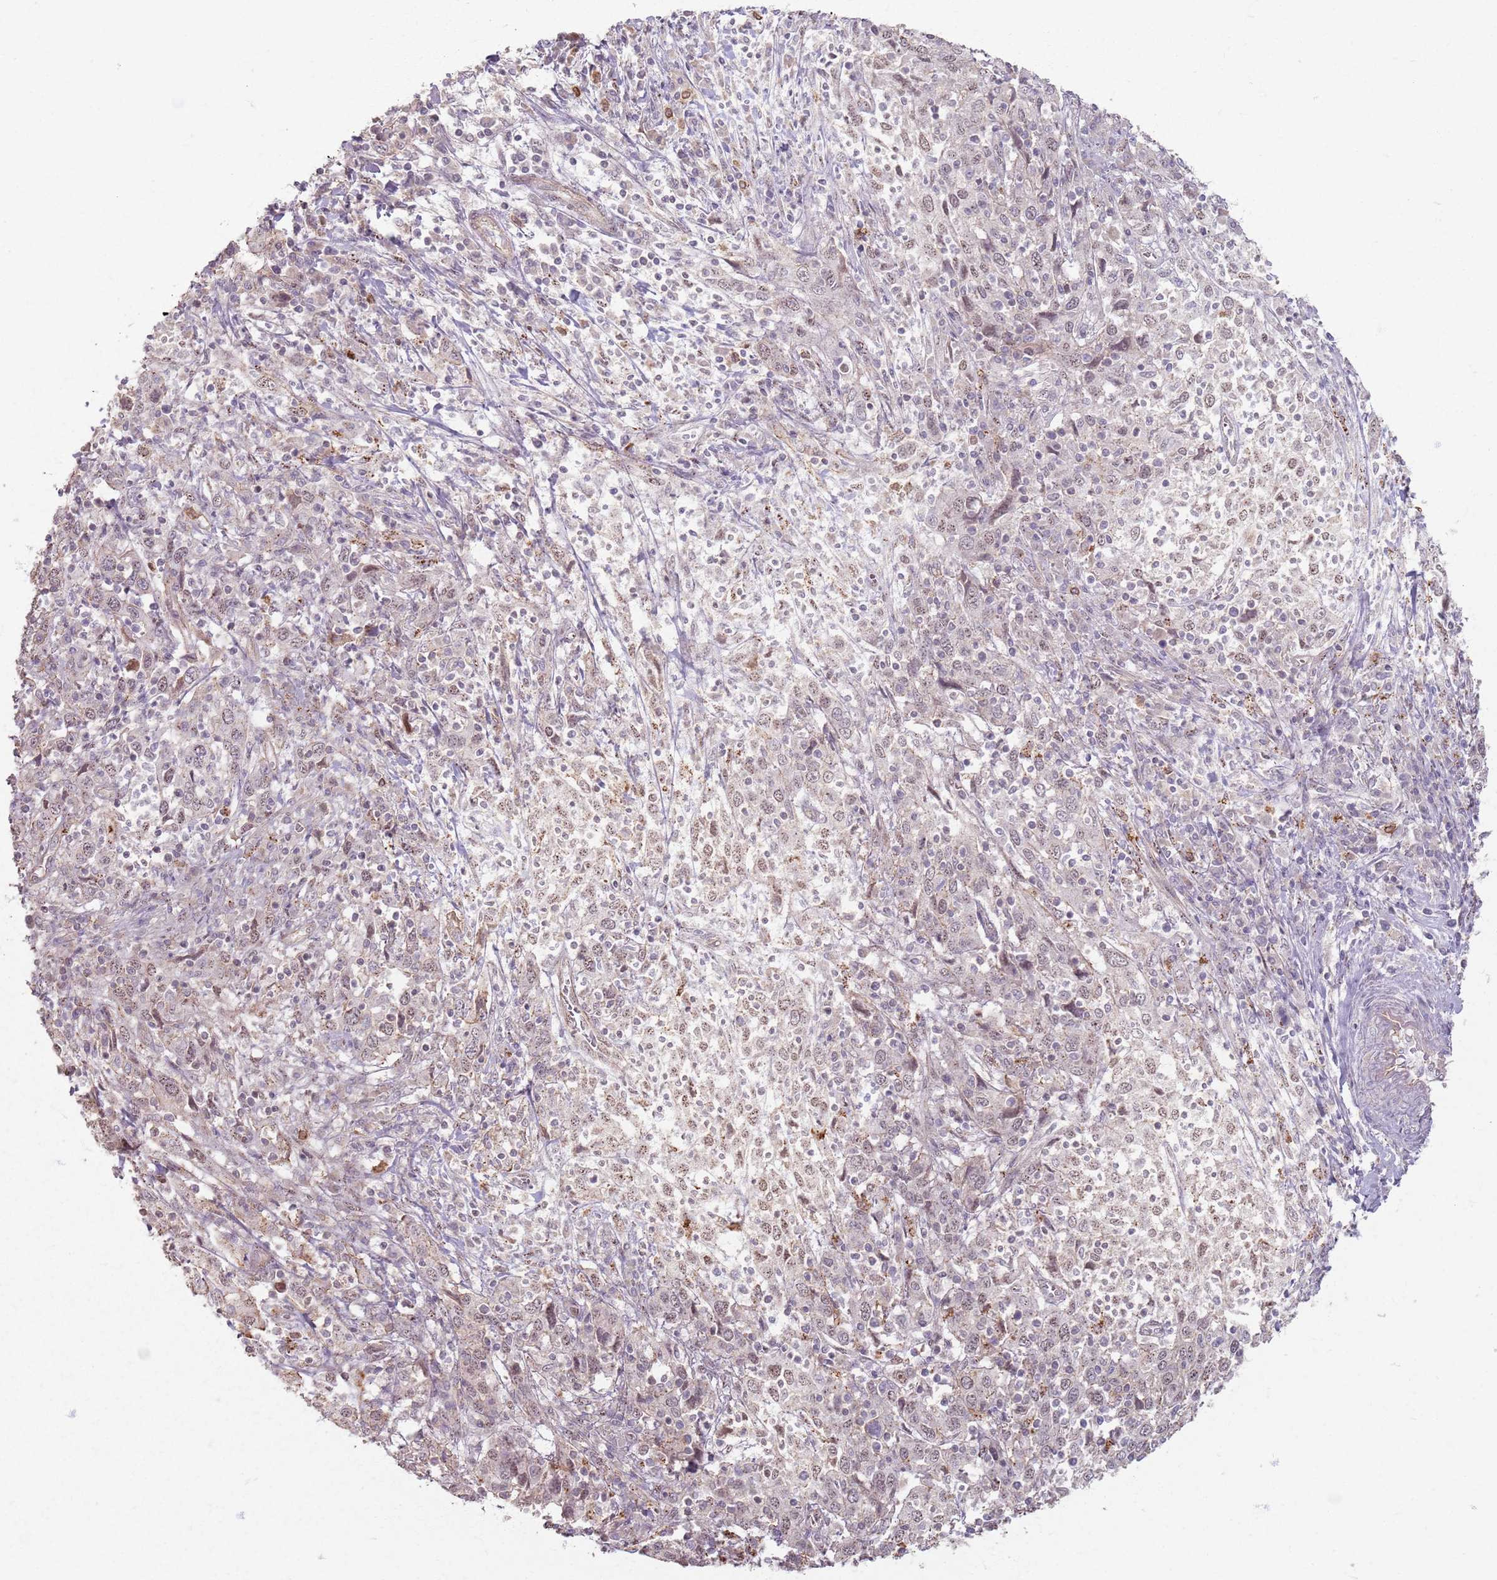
{"staining": {"intensity": "weak", "quantity": "25%-75%", "location": "nuclear"}, "tissue": "cervical cancer", "cell_type": "Tumor cells", "image_type": "cancer", "snomed": [{"axis": "morphology", "description": "Squamous cell carcinoma, NOS"}, {"axis": "topography", "description": "Cervix"}], "caption": "A low amount of weak nuclear staining is seen in approximately 25%-75% of tumor cells in cervical cancer (squamous cell carcinoma) tissue.", "gene": "KCNA5", "patient": {"sex": "female", "age": 46}}